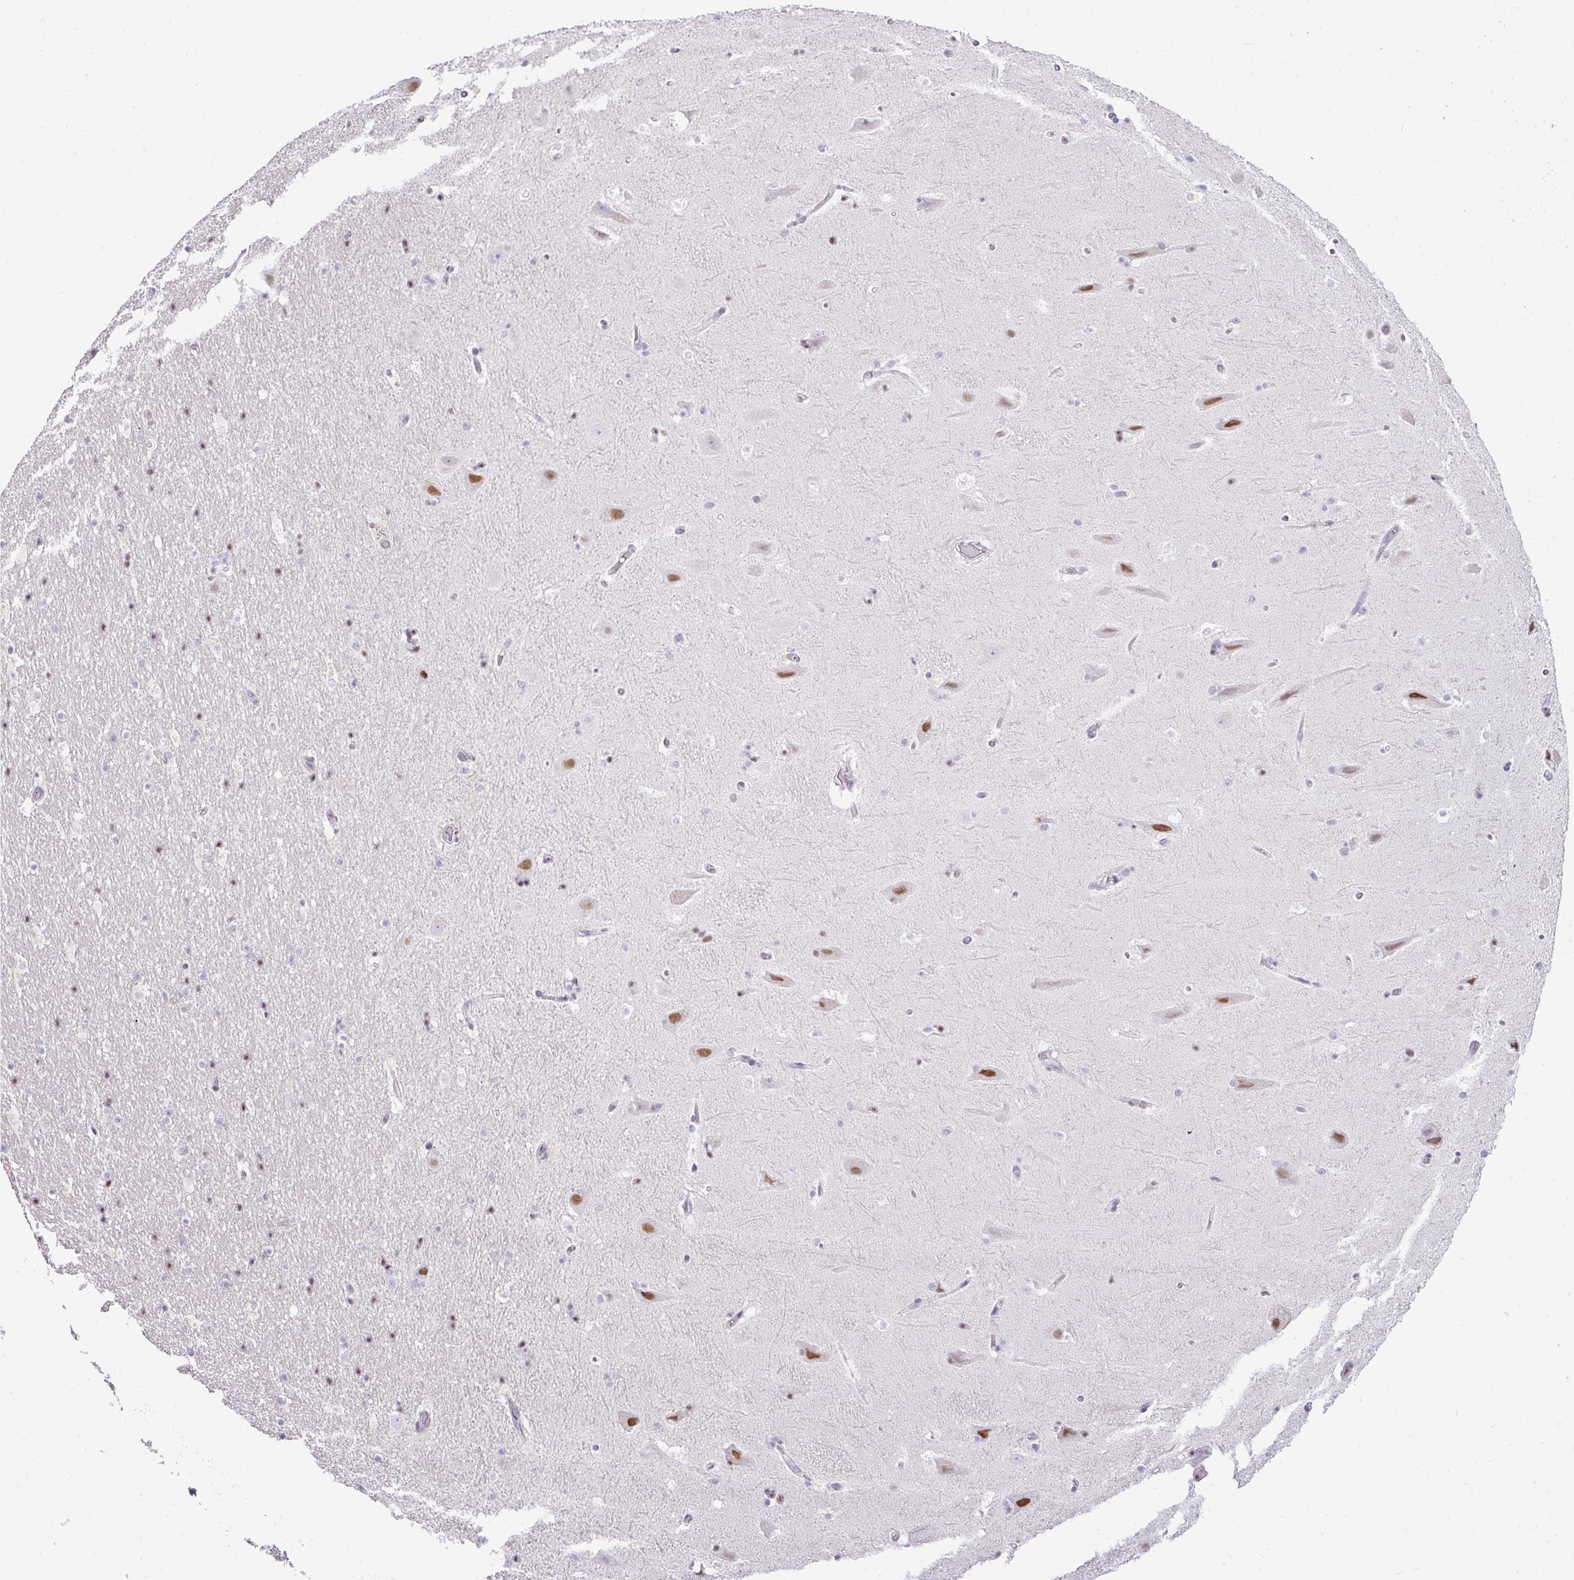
{"staining": {"intensity": "negative", "quantity": "none", "location": "none"}, "tissue": "hippocampus", "cell_type": "Glial cells", "image_type": "normal", "snomed": [{"axis": "morphology", "description": "Normal tissue, NOS"}, {"axis": "topography", "description": "Hippocampus"}], "caption": "Immunohistochemistry (IHC) of benign hippocampus displays no staining in glial cells.", "gene": "GCG", "patient": {"sex": "male", "age": 37}}